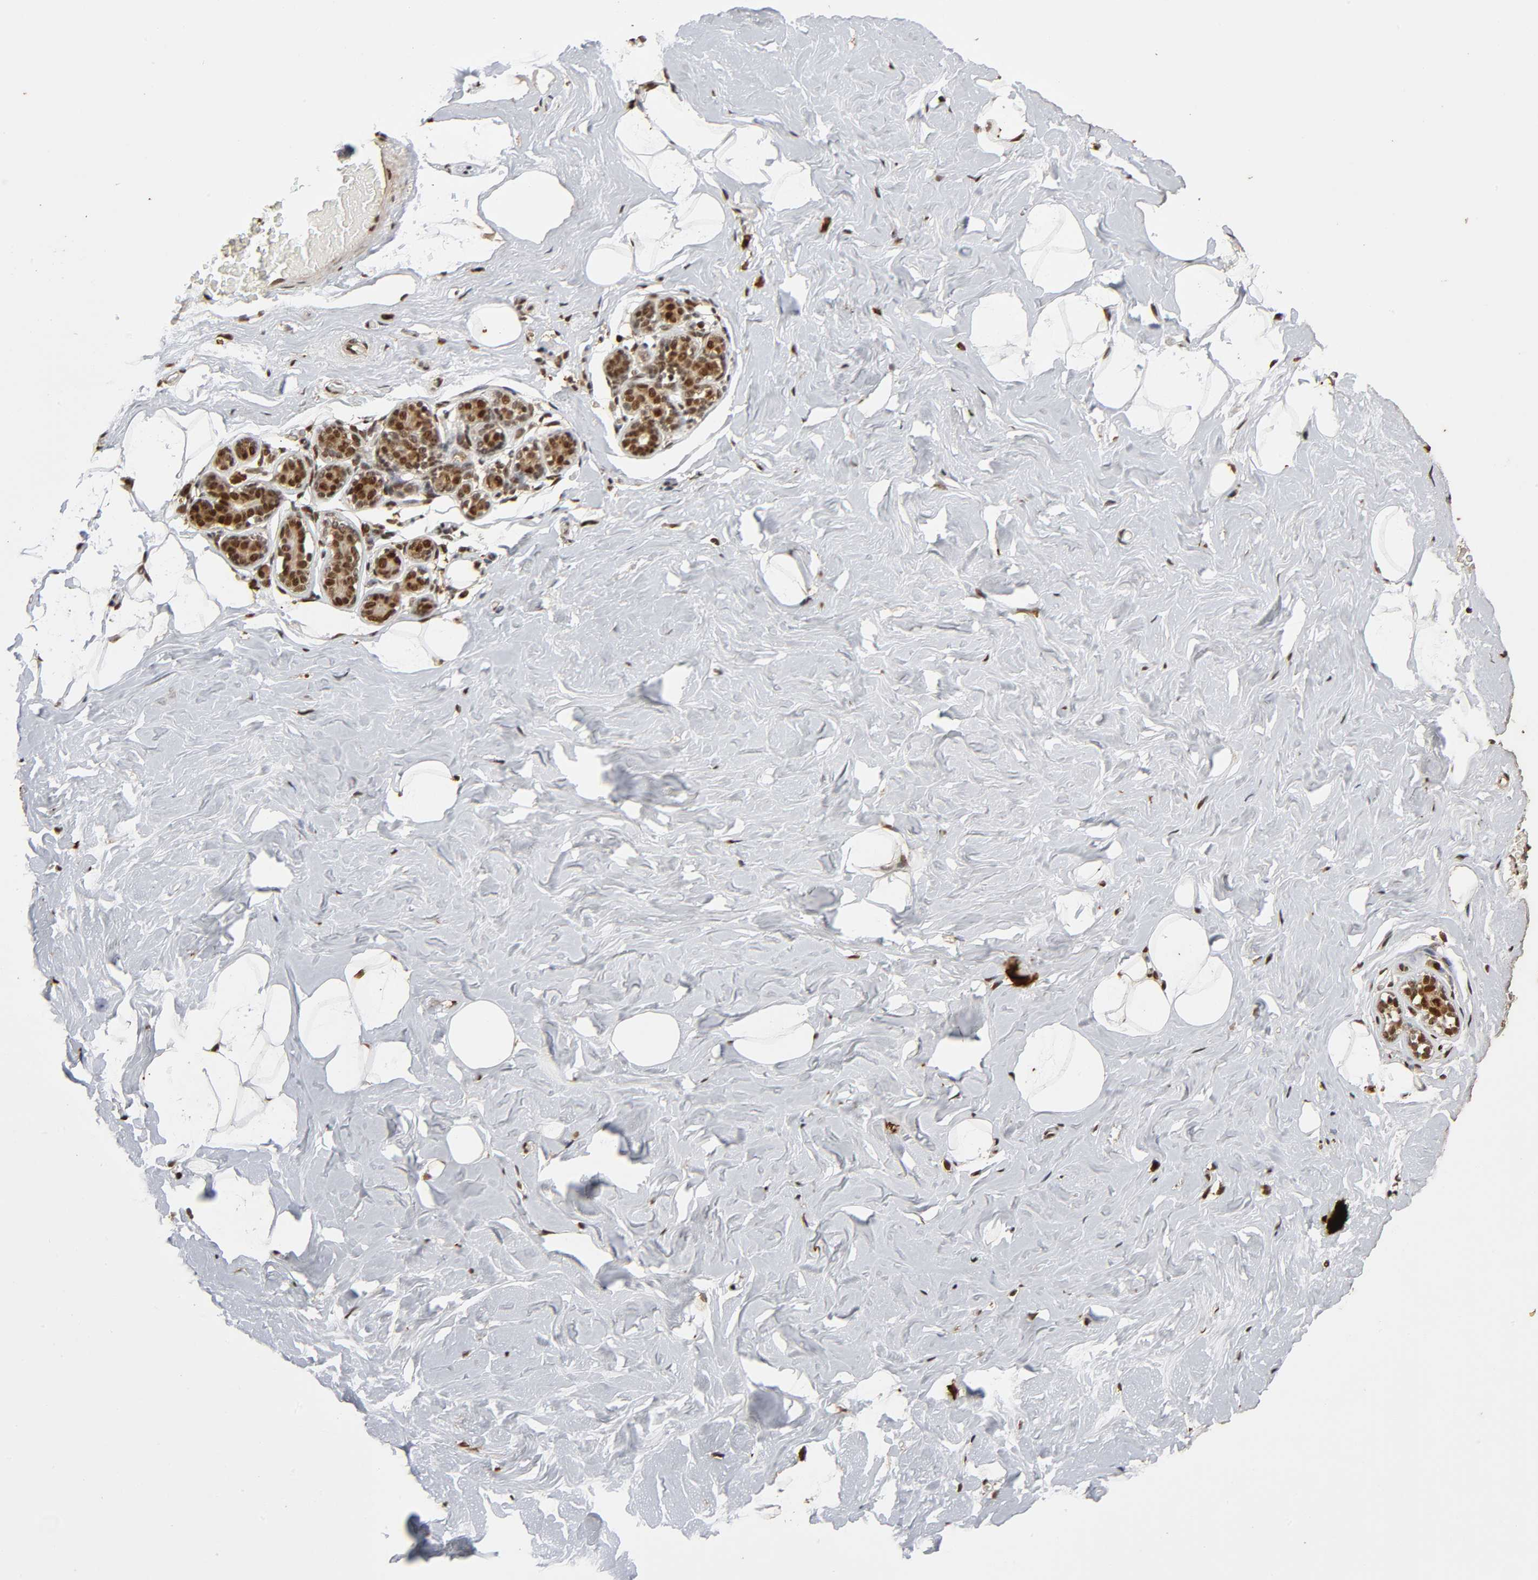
{"staining": {"intensity": "strong", "quantity": ">75%", "location": "nuclear"}, "tissue": "breast", "cell_type": "Adipocytes", "image_type": "normal", "snomed": [{"axis": "morphology", "description": "Normal tissue, NOS"}, {"axis": "topography", "description": "Breast"}, {"axis": "topography", "description": "Soft tissue"}], "caption": "A micrograph showing strong nuclear expression in approximately >75% of adipocytes in benign breast, as visualized by brown immunohistochemical staining.", "gene": "RNF122", "patient": {"sex": "female", "age": 75}}